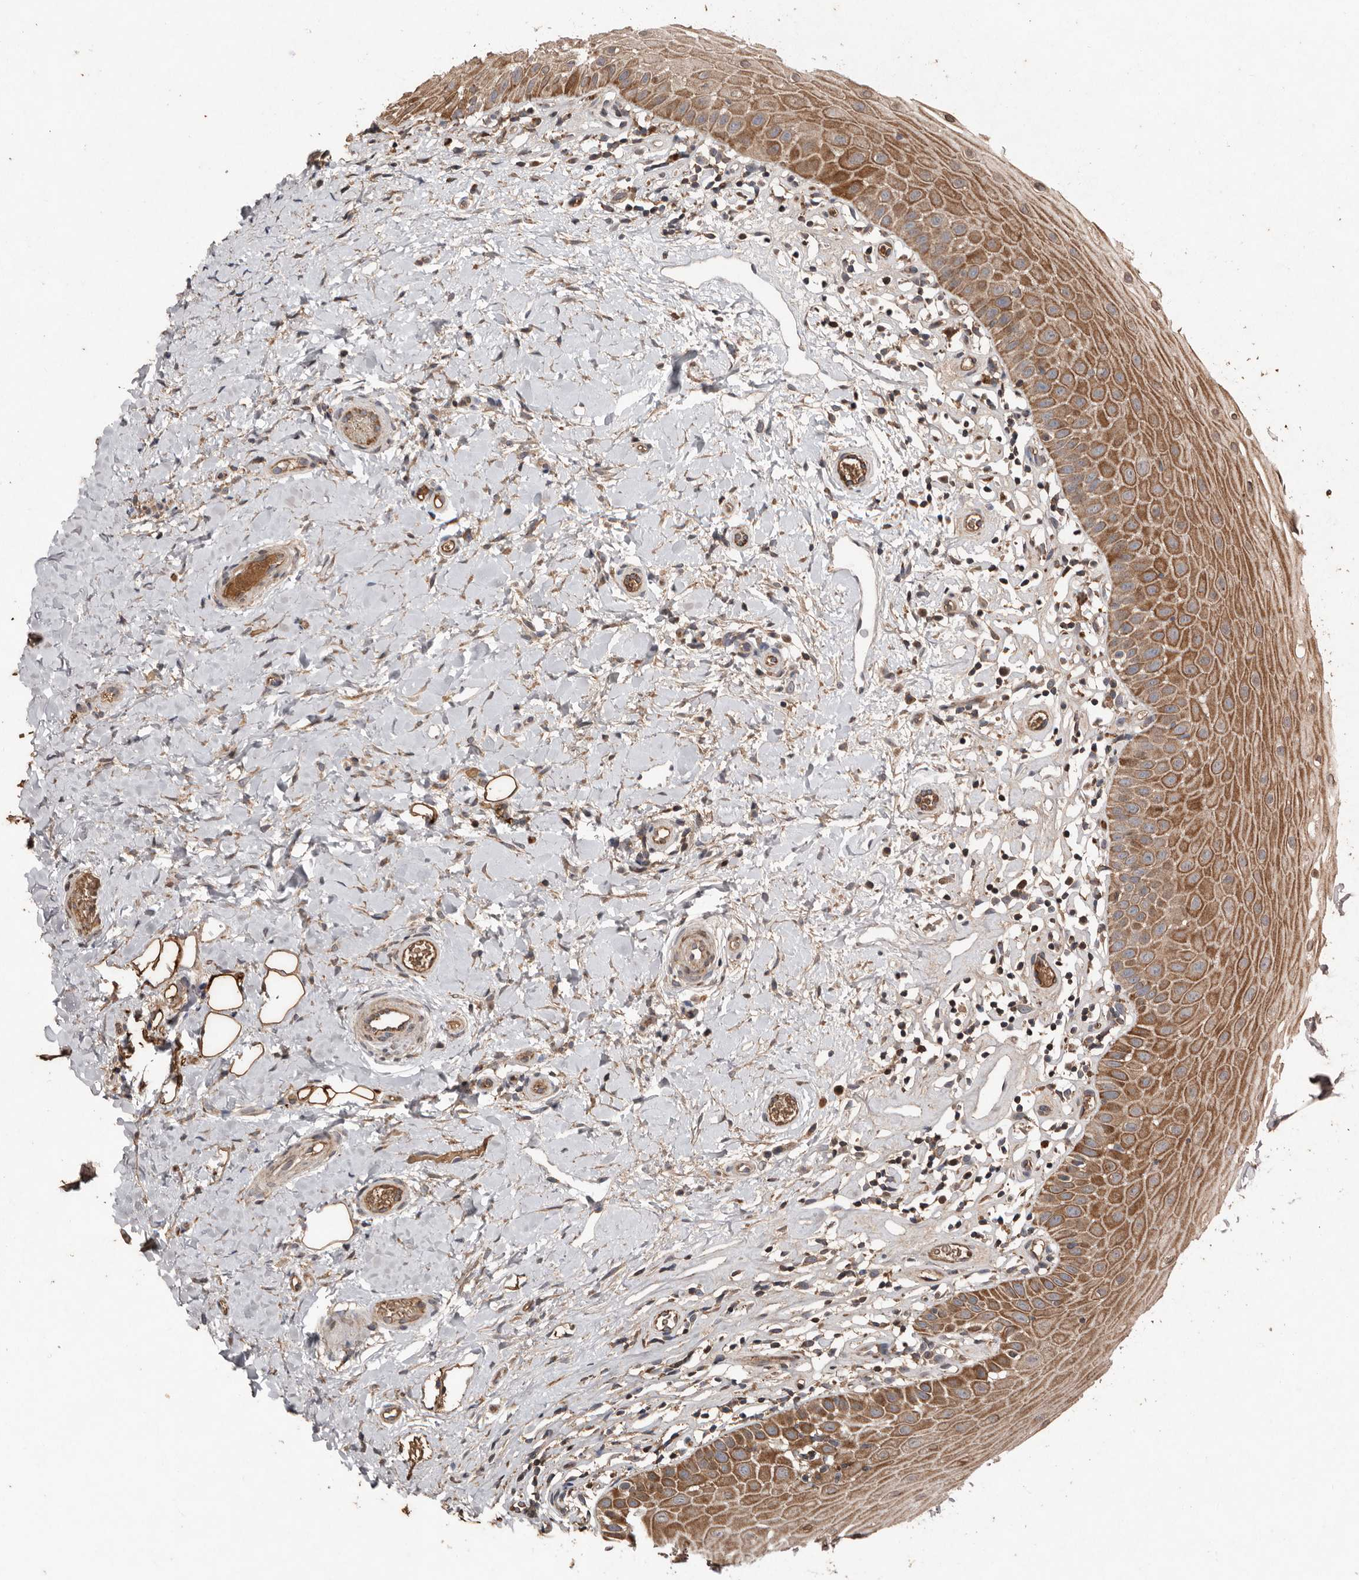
{"staining": {"intensity": "moderate", "quantity": ">75%", "location": "cytoplasmic/membranous"}, "tissue": "oral mucosa", "cell_type": "Squamous epithelial cells", "image_type": "normal", "snomed": [{"axis": "morphology", "description": "Normal tissue, NOS"}, {"axis": "topography", "description": "Oral tissue"}], "caption": "Moderate cytoplasmic/membranous staining for a protein is seen in approximately >75% of squamous epithelial cells of benign oral mucosa using immunohistochemistry.", "gene": "RANBP17", "patient": {"sex": "female", "age": 56}}